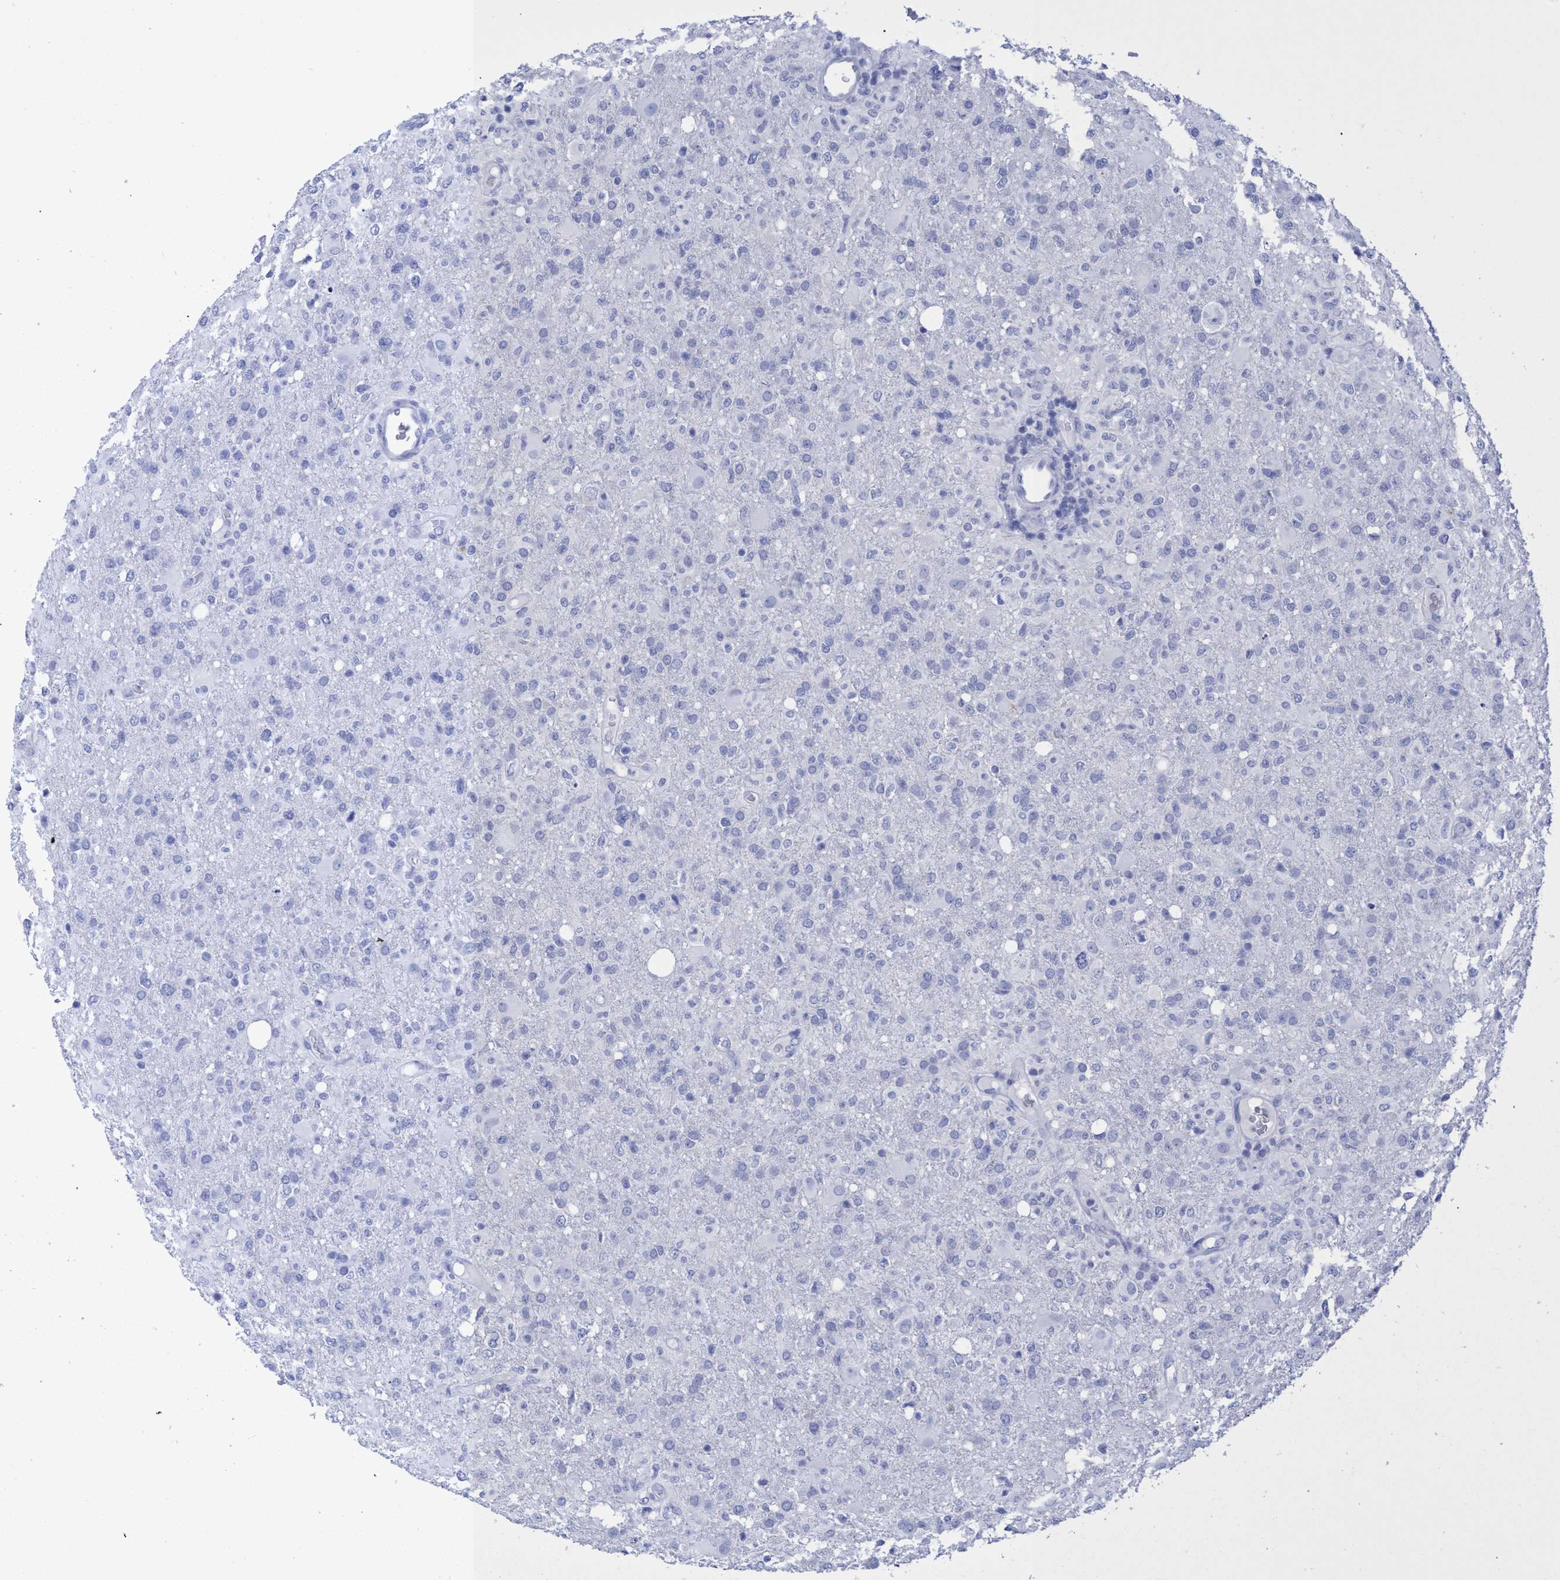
{"staining": {"intensity": "negative", "quantity": "none", "location": "none"}, "tissue": "glioma", "cell_type": "Tumor cells", "image_type": "cancer", "snomed": [{"axis": "morphology", "description": "Glioma, malignant, High grade"}, {"axis": "topography", "description": "Brain"}], "caption": "Photomicrograph shows no significant protein staining in tumor cells of glioma. (Stains: DAB immunohistochemistry (IHC) with hematoxylin counter stain, Microscopy: brightfield microscopy at high magnification).", "gene": "INSL6", "patient": {"sex": "female", "age": 57}}